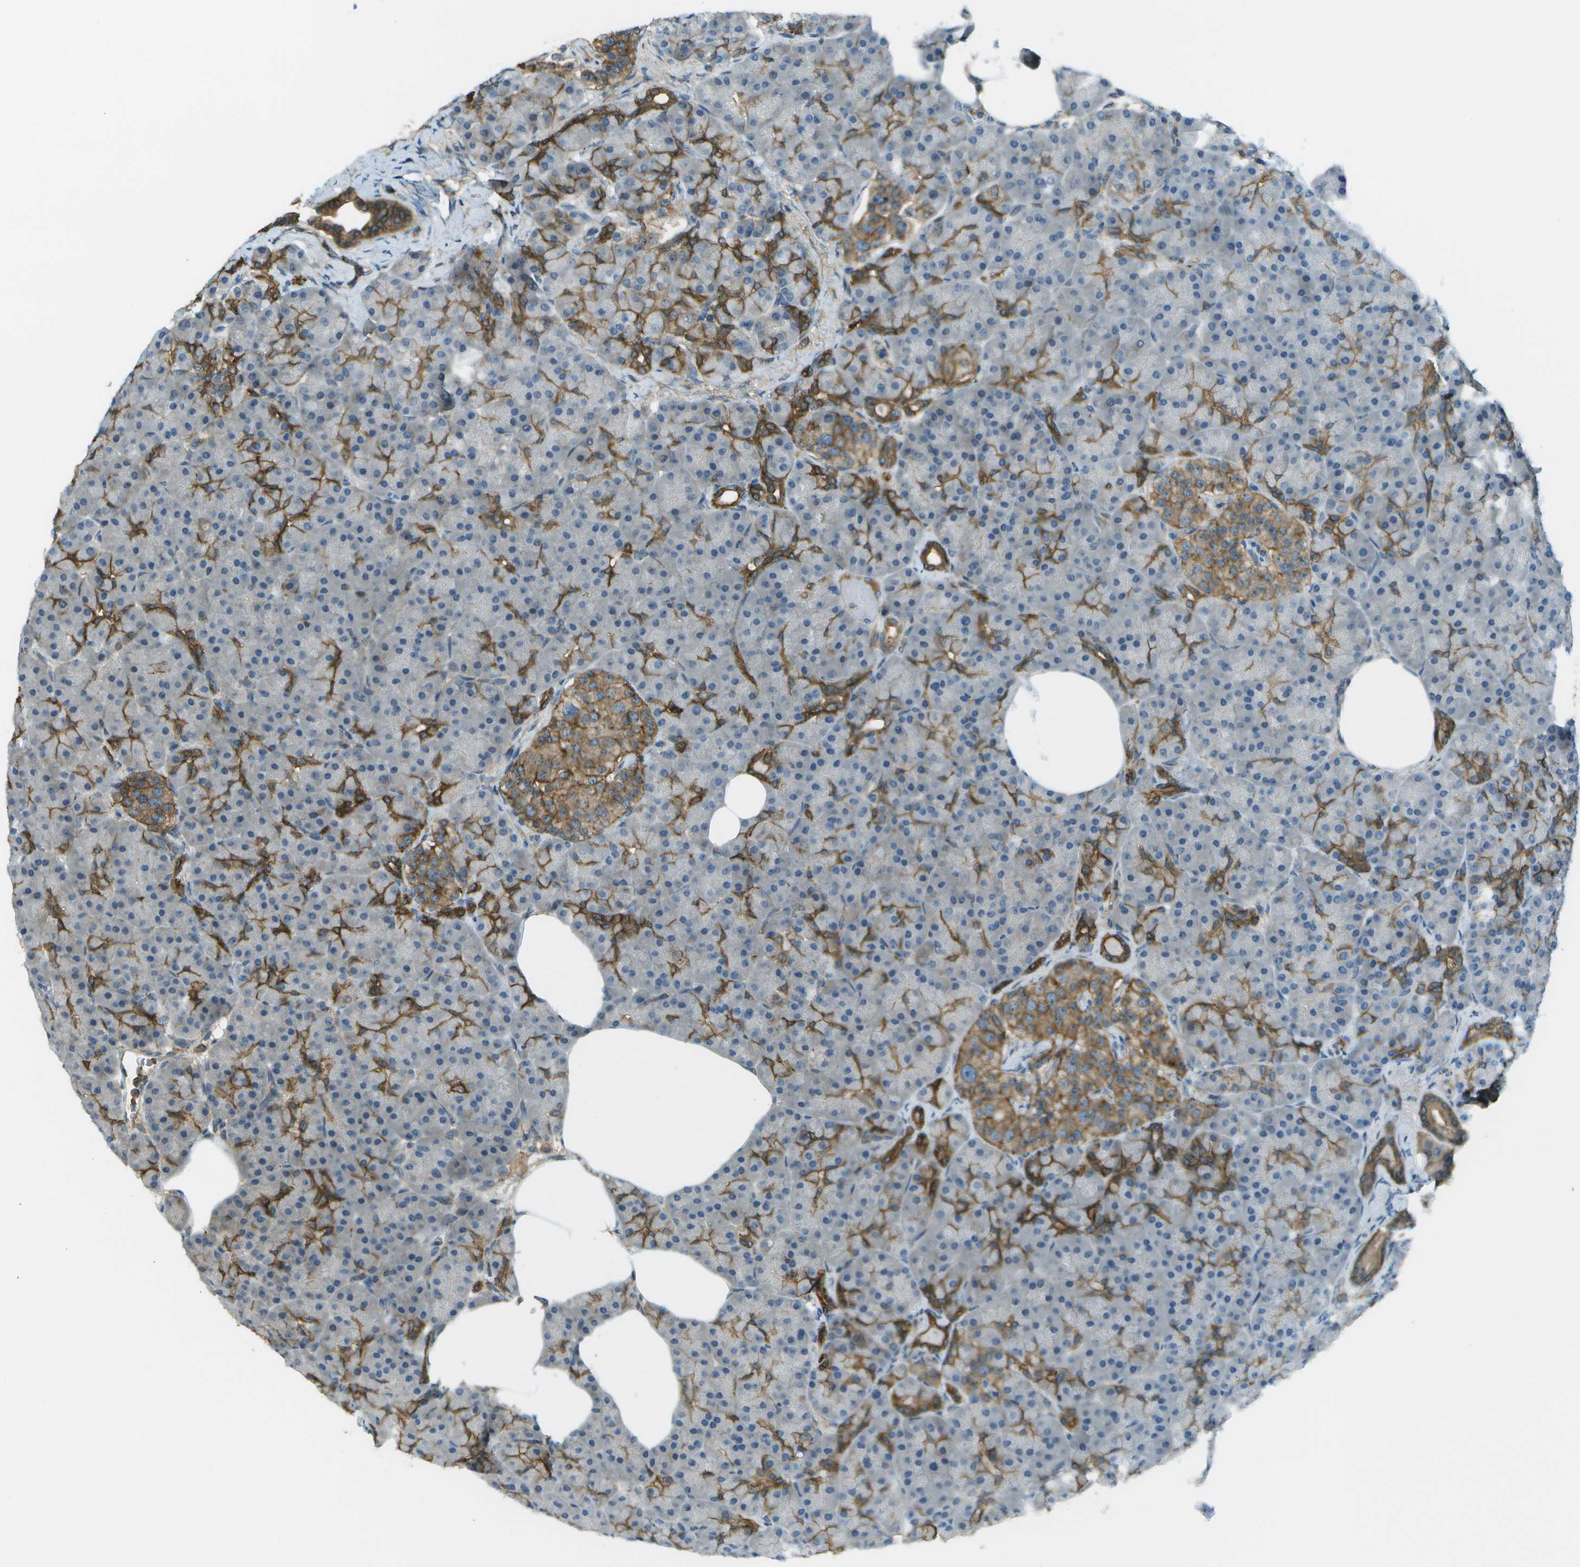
{"staining": {"intensity": "moderate", "quantity": "25%-75%", "location": "cytoplasmic/membranous"}, "tissue": "pancreas", "cell_type": "Exocrine glandular cells", "image_type": "normal", "snomed": [{"axis": "morphology", "description": "Normal tissue, NOS"}, {"axis": "topography", "description": "Pancreas"}], "caption": "Protein expression analysis of normal human pancreas reveals moderate cytoplasmic/membranous staining in about 25%-75% of exocrine glandular cells.", "gene": "LRRC66", "patient": {"sex": "female", "age": 70}}